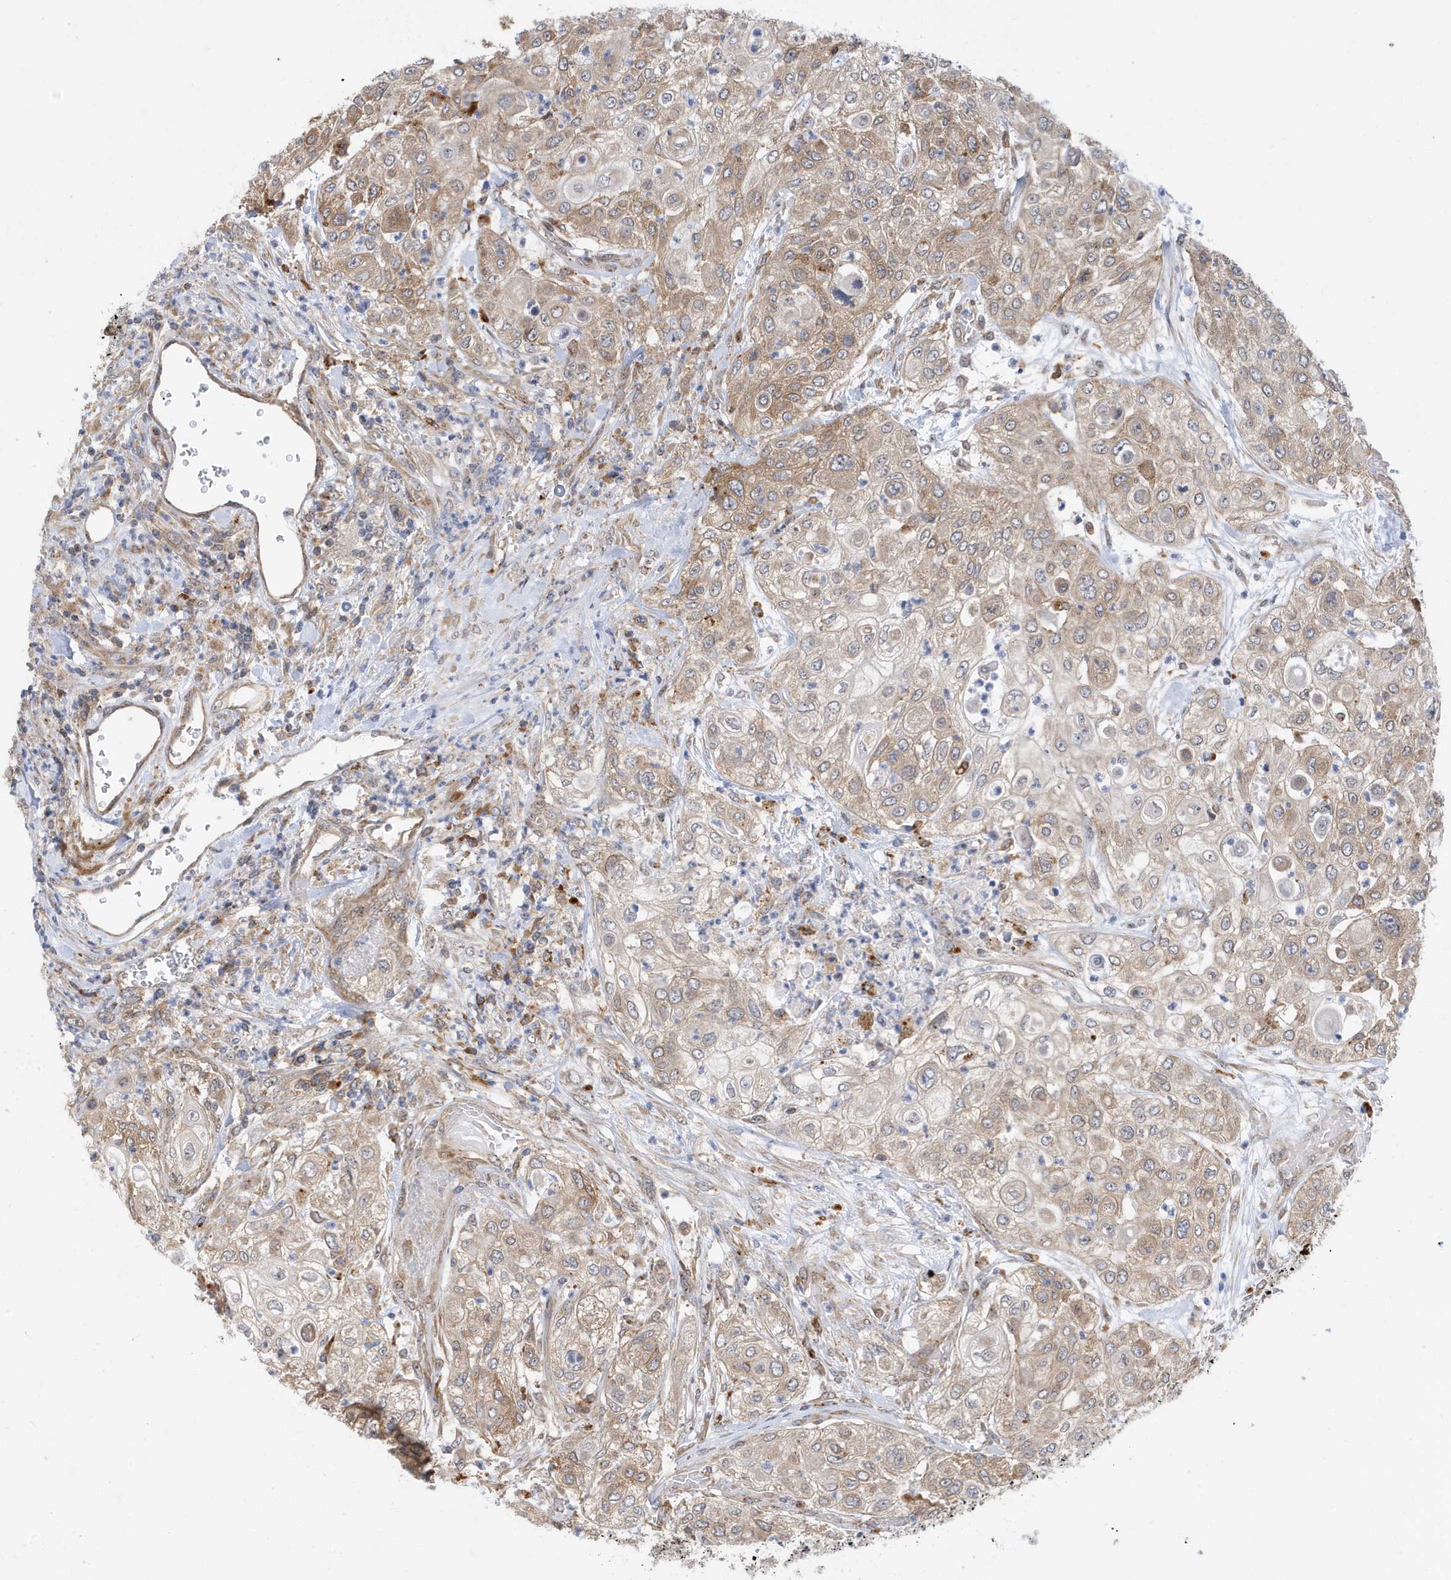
{"staining": {"intensity": "weak", "quantity": ">75%", "location": "cytoplasmic/membranous"}, "tissue": "urothelial cancer", "cell_type": "Tumor cells", "image_type": "cancer", "snomed": [{"axis": "morphology", "description": "Urothelial carcinoma, High grade"}, {"axis": "topography", "description": "Urinary bladder"}], "caption": "Protein staining exhibits weak cytoplasmic/membranous positivity in approximately >75% of tumor cells in high-grade urothelial carcinoma. Immunohistochemistry (ihc) stains the protein of interest in brown and the nuclei are stained blue.", "gene": "ZNF507", "patient": {"sex": "female", "age": 79}}